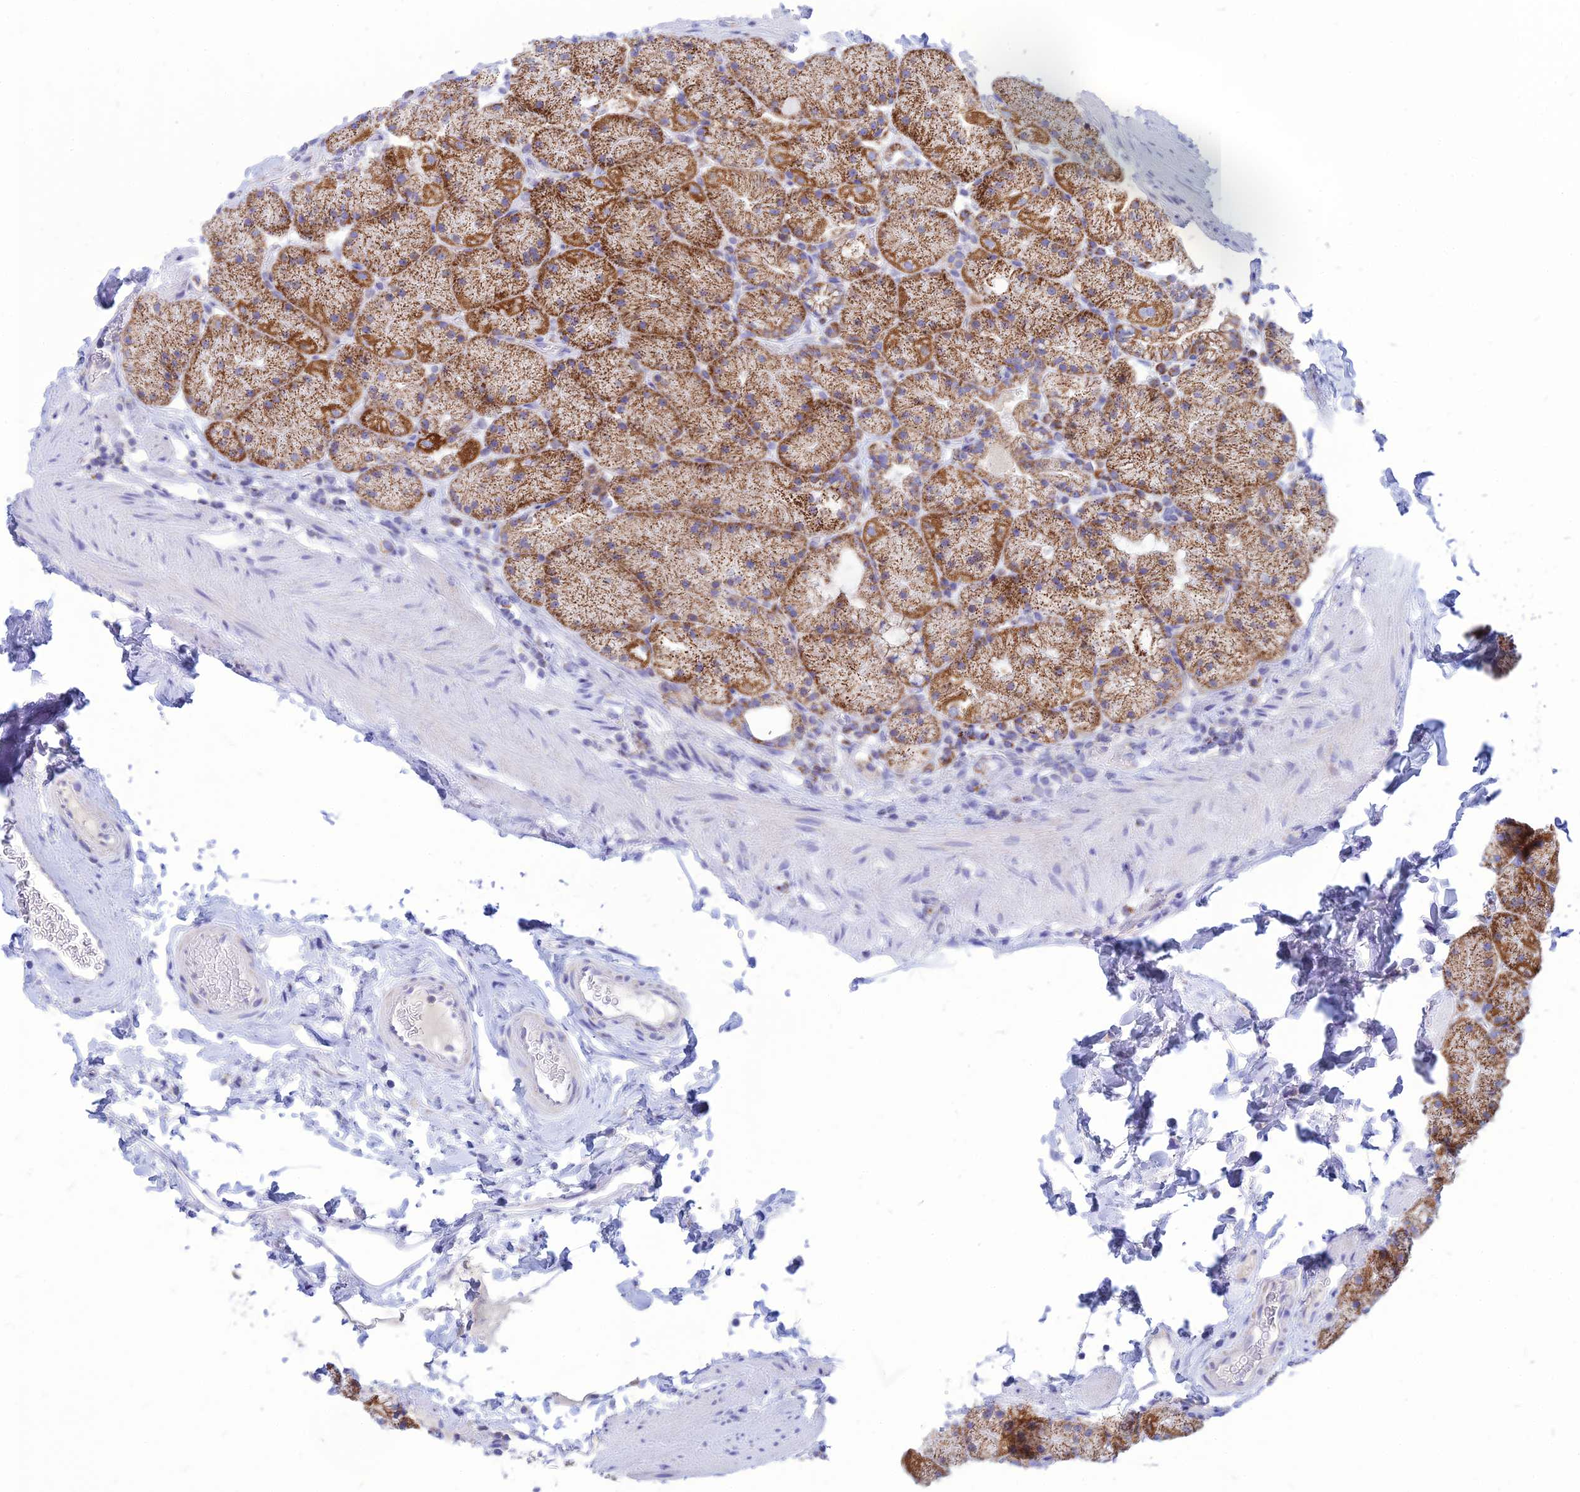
{"staining": {"intensity": "strong", "quantity": "25%-75%", "location": "cytoplasmic/membranous"}, "tissue": "stomach", "cell_type": "Glandular cells", "image_type": "normal", "snomed": [{"axis": "morphology", "description": "Normal tissue, NOS"}, {"axis": "topography", "description": "Stomach, upper"}, {"axis": "topography", "description": "Stomach, lower"}], "caption": "Stomach stained for a protein shows strong cytoplasmic/membranous positivity in glandular cells. Using DAB (brown) and hematoxylin (blue) stains, captured at high magnification using brightfield microscopy.", "gene": "PACC1", "patient": {"sex": "male", "age": 67}}